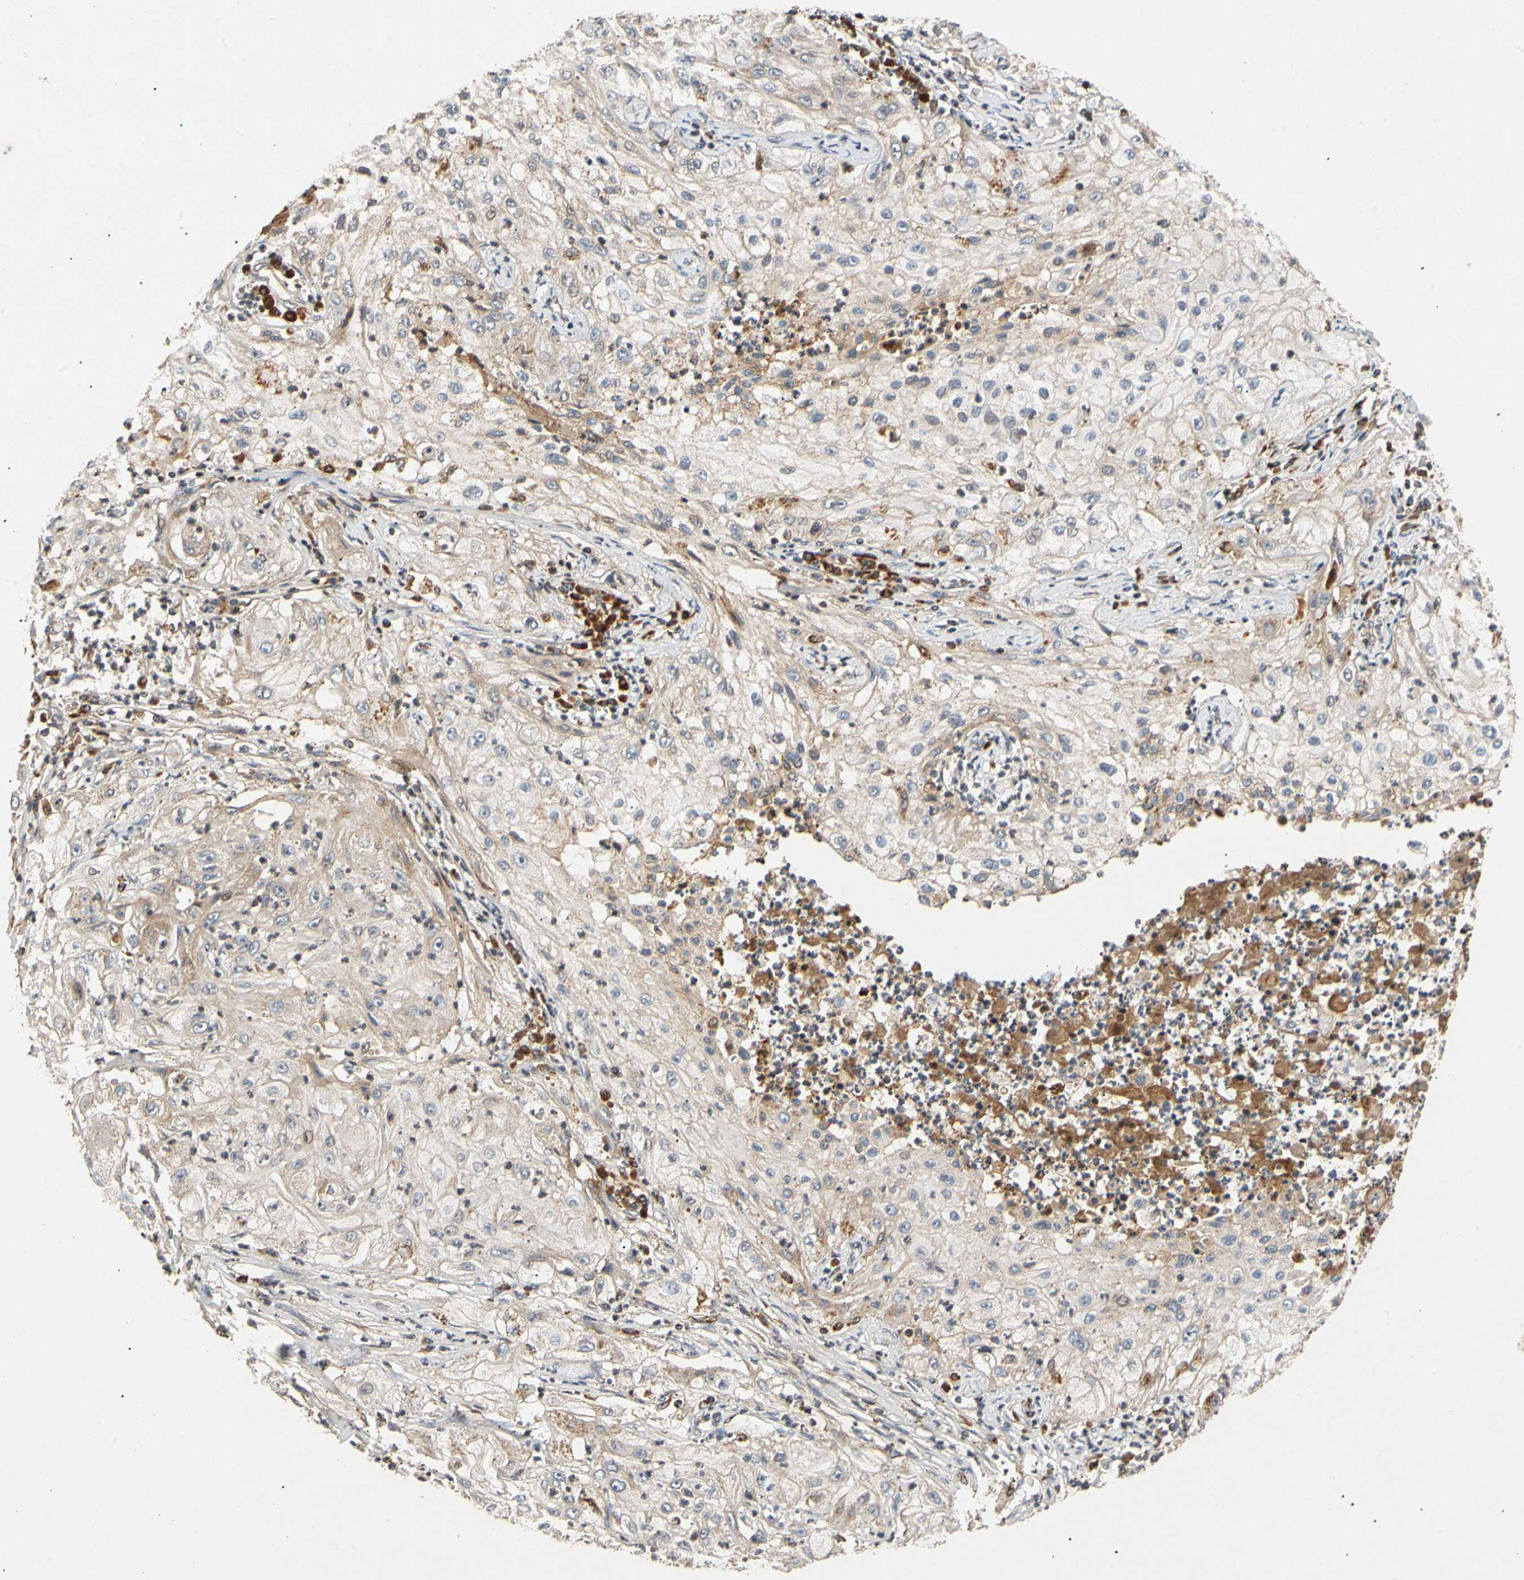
{"staining": {"intensity": "weak", "quantity": "25%-75%", "location": "cytoplasmic/membranous"}, "tissue": "lung cancer", "cell_type": "Tumor cells", "image_type": "cancer", "snomed": [{"axis": "morphology", "description": "Inflammation, NOS"}, {"axis": "morphology", "description": "Squamous cell carcinoma, NOS"}, {"axis": "topography", "description": "Lymph node"}, {"axis": "topography", "description": "Soft tissue"}, {"axis": "topography", "description": "Lung"}], "caption": "Immunohistochemistry (IHC) of human lung squamous cell carcinoma displays low levels of weak cytoplasmic/membranous expression in about 25%-75% of tumor cells. Nuclei are stained in blue.", "gene": "MRPS22", "patient": {"sex": "male", "age": 66}}